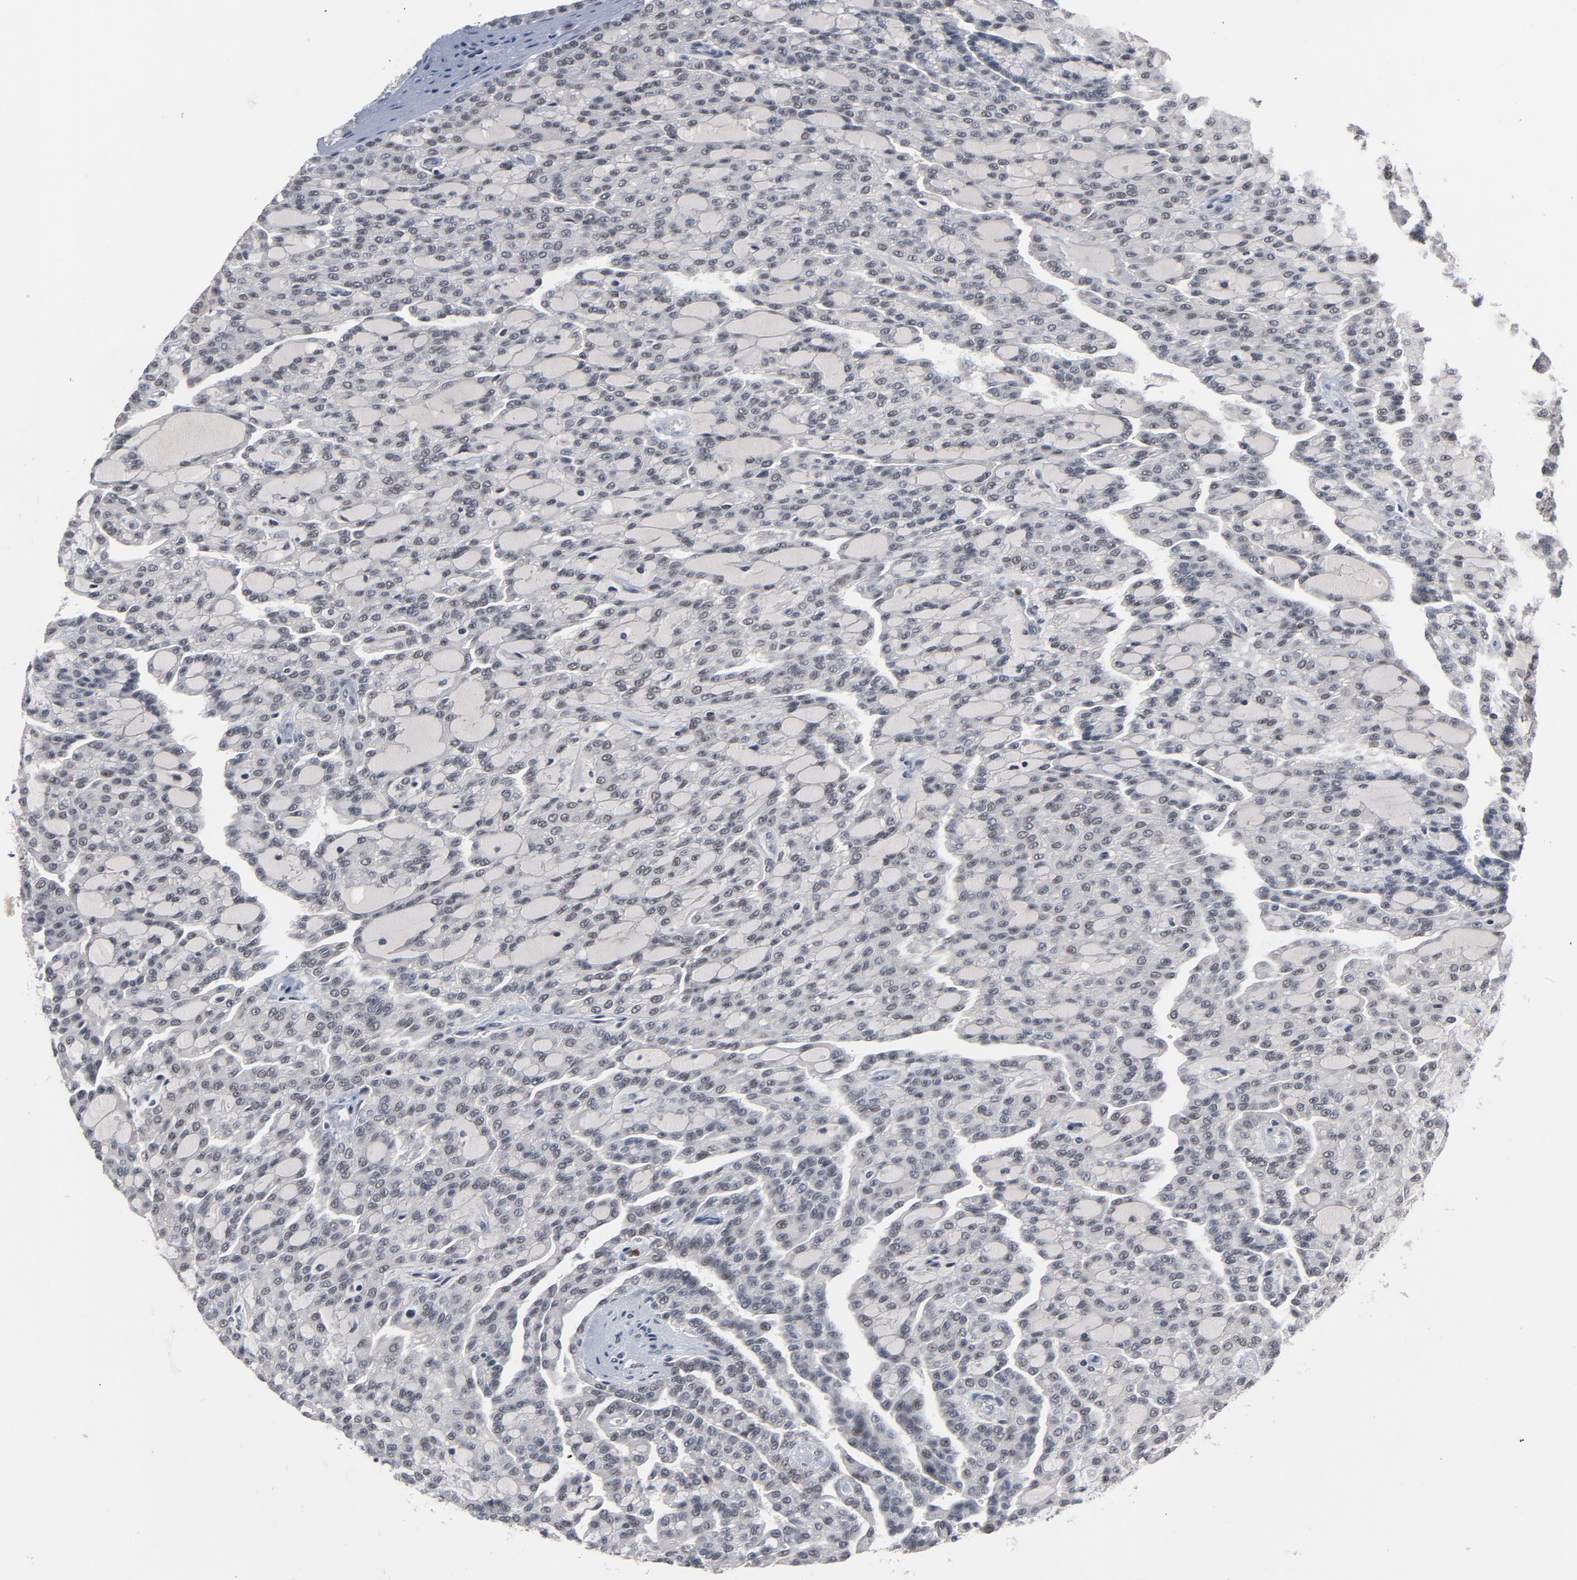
{"staining": {"intensity": "negative", "quantity": "none", "location": "none"}, "tissue": "renal cancer", "cell_type": "Tumor cells", "image_type": "cancer", "snomed": [{"axis": "morphology", "description": "Adenocarcinoma, NOS"}, {"axis": "topography", "description": "Kidney"}], "caption": "This image is of renal adenocarcinoma stained with IHC to label a protein in brown with the nuclei are counter-stained blue. There is no staining in tumor cells.", "gene": "RTL5", "patient": {"sex": "male", "age": 63}}